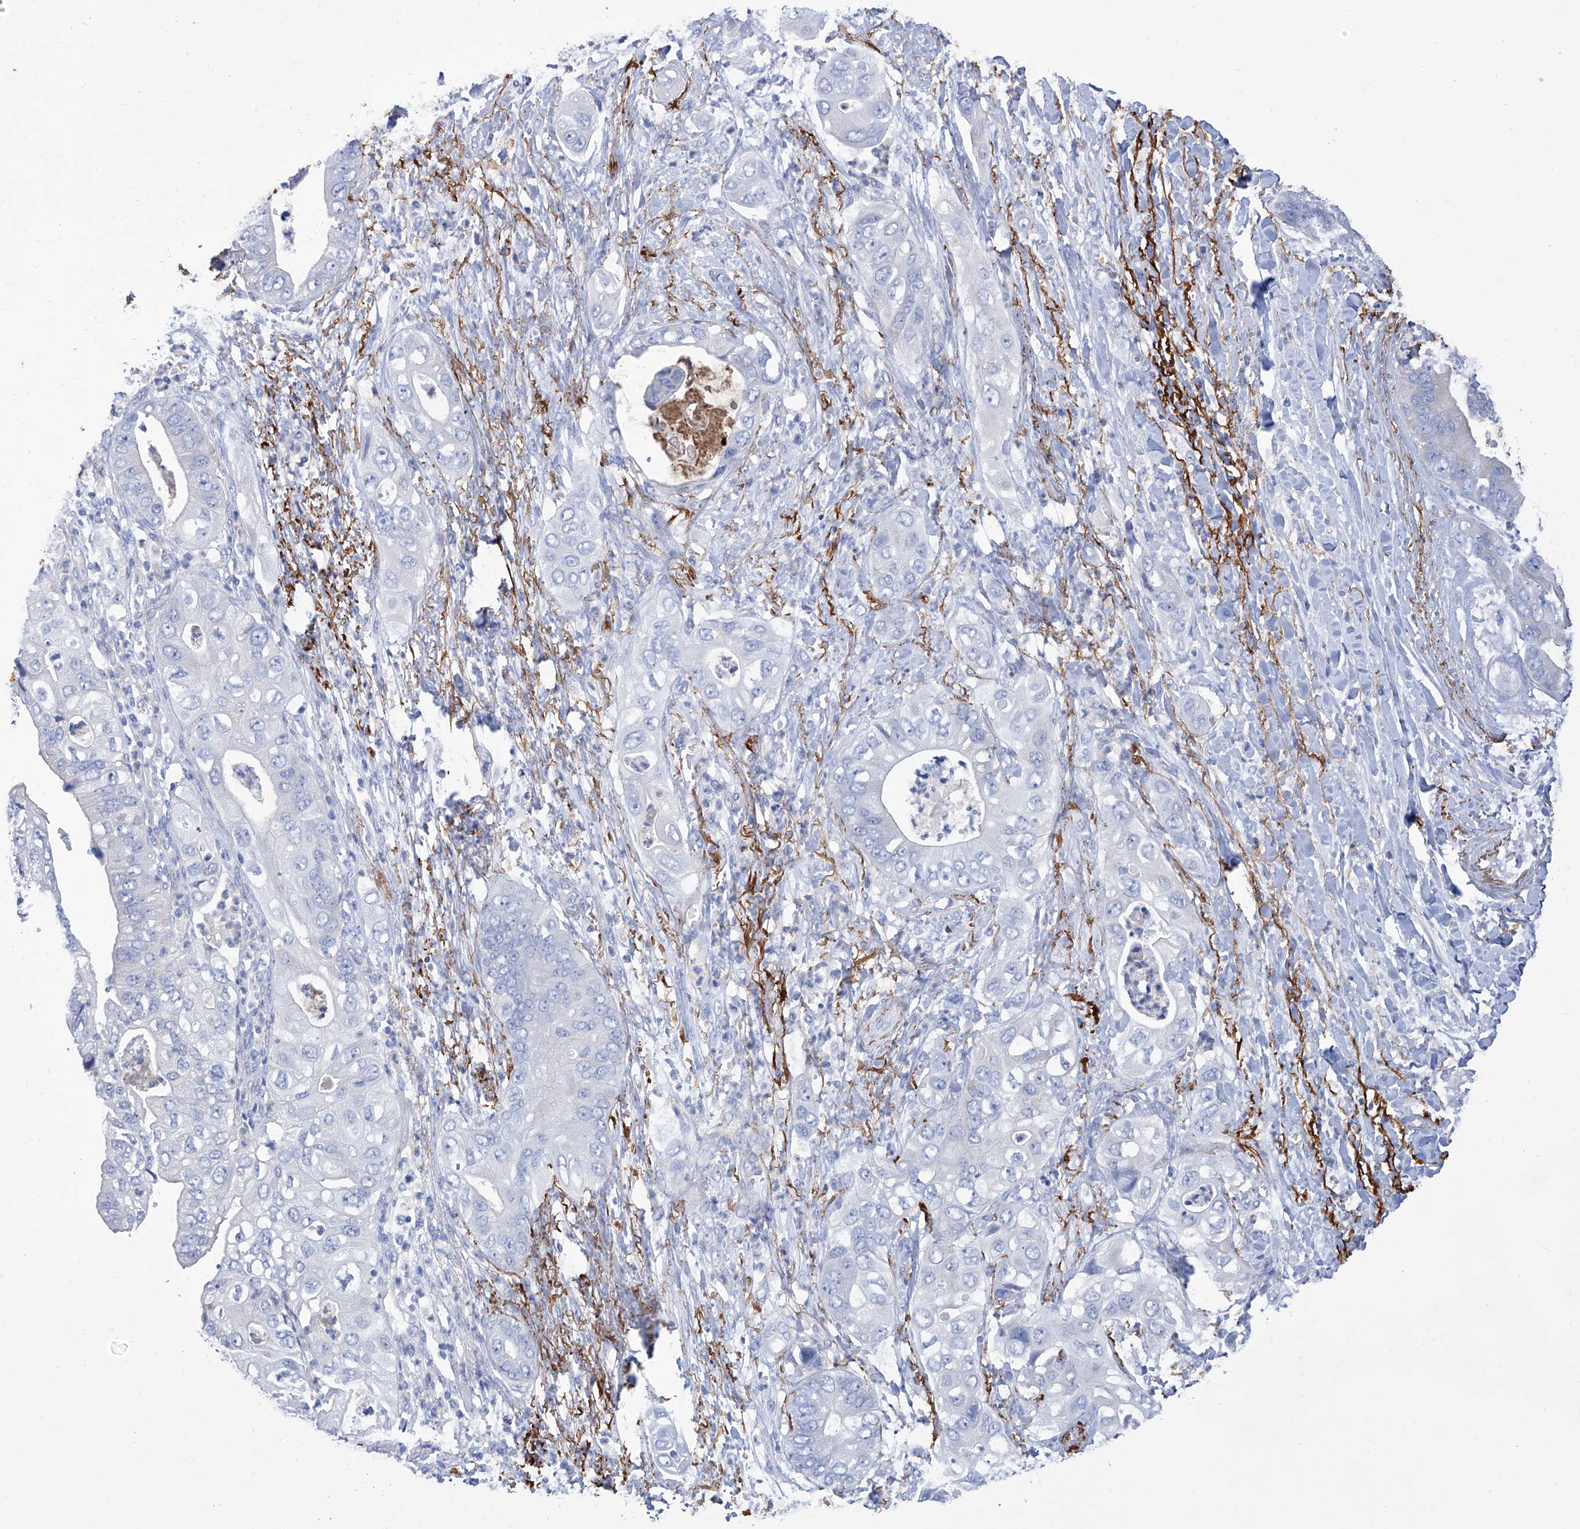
{"staining": {"intensity": "negative", "quantity": "none", "location": "none"}, "tissue": "pancreatic cancer", "cell_type": "Tumor cells", "image_type": "cancer", "snomed": [{"axis": "morphology", "description": "Adenocarcinoma, NOS"}, {"axis": "topography", "description": "Pancreas"}], "caption": "Pancreatic cancer (adenocarcinoma) was stained to show a protein in brown. There is no significant staining in tumor cells.", "gene": "SMS", "patient": {"sex": "female", "age": 78}}